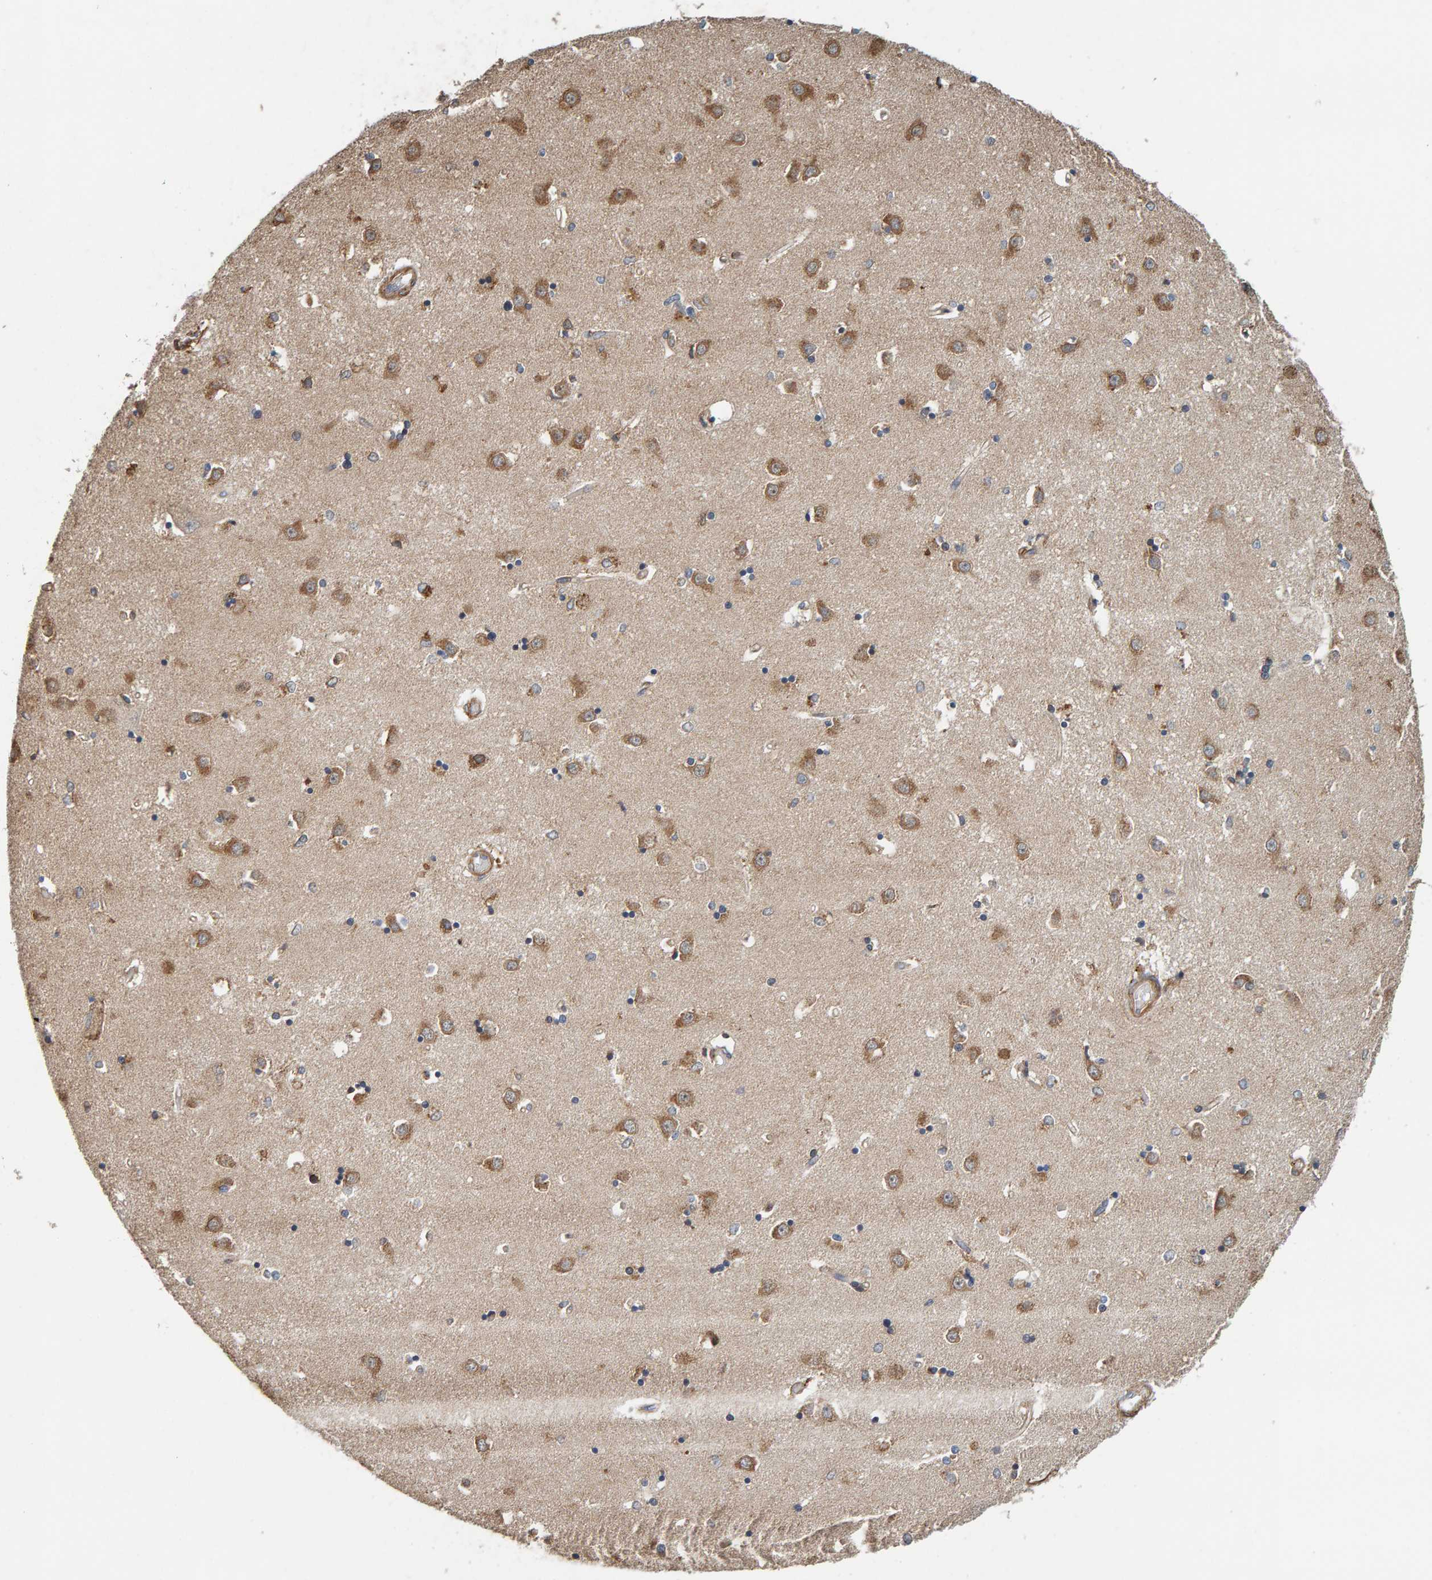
{"staining": {"intensity": "moderate", "quantity": "<25%", "location": "cytoplasmic/membranous"}, "tissue": "caudate", "cell_type": "Glial cells", "image_type": "normal", "snomed": [{"axis": "morphology", "description": "Normal tissue, NOS"}, {"axis": "topography", "description": "Lateral ventricle wall"}], "caption": "Caudate stained for a protein (brown) exhibits moderate cytoplasmic/membranous positive staining in about <25% of glial cells.", "gene": "PLA2G3", "patient": {"sex": "male", "age": 45}}